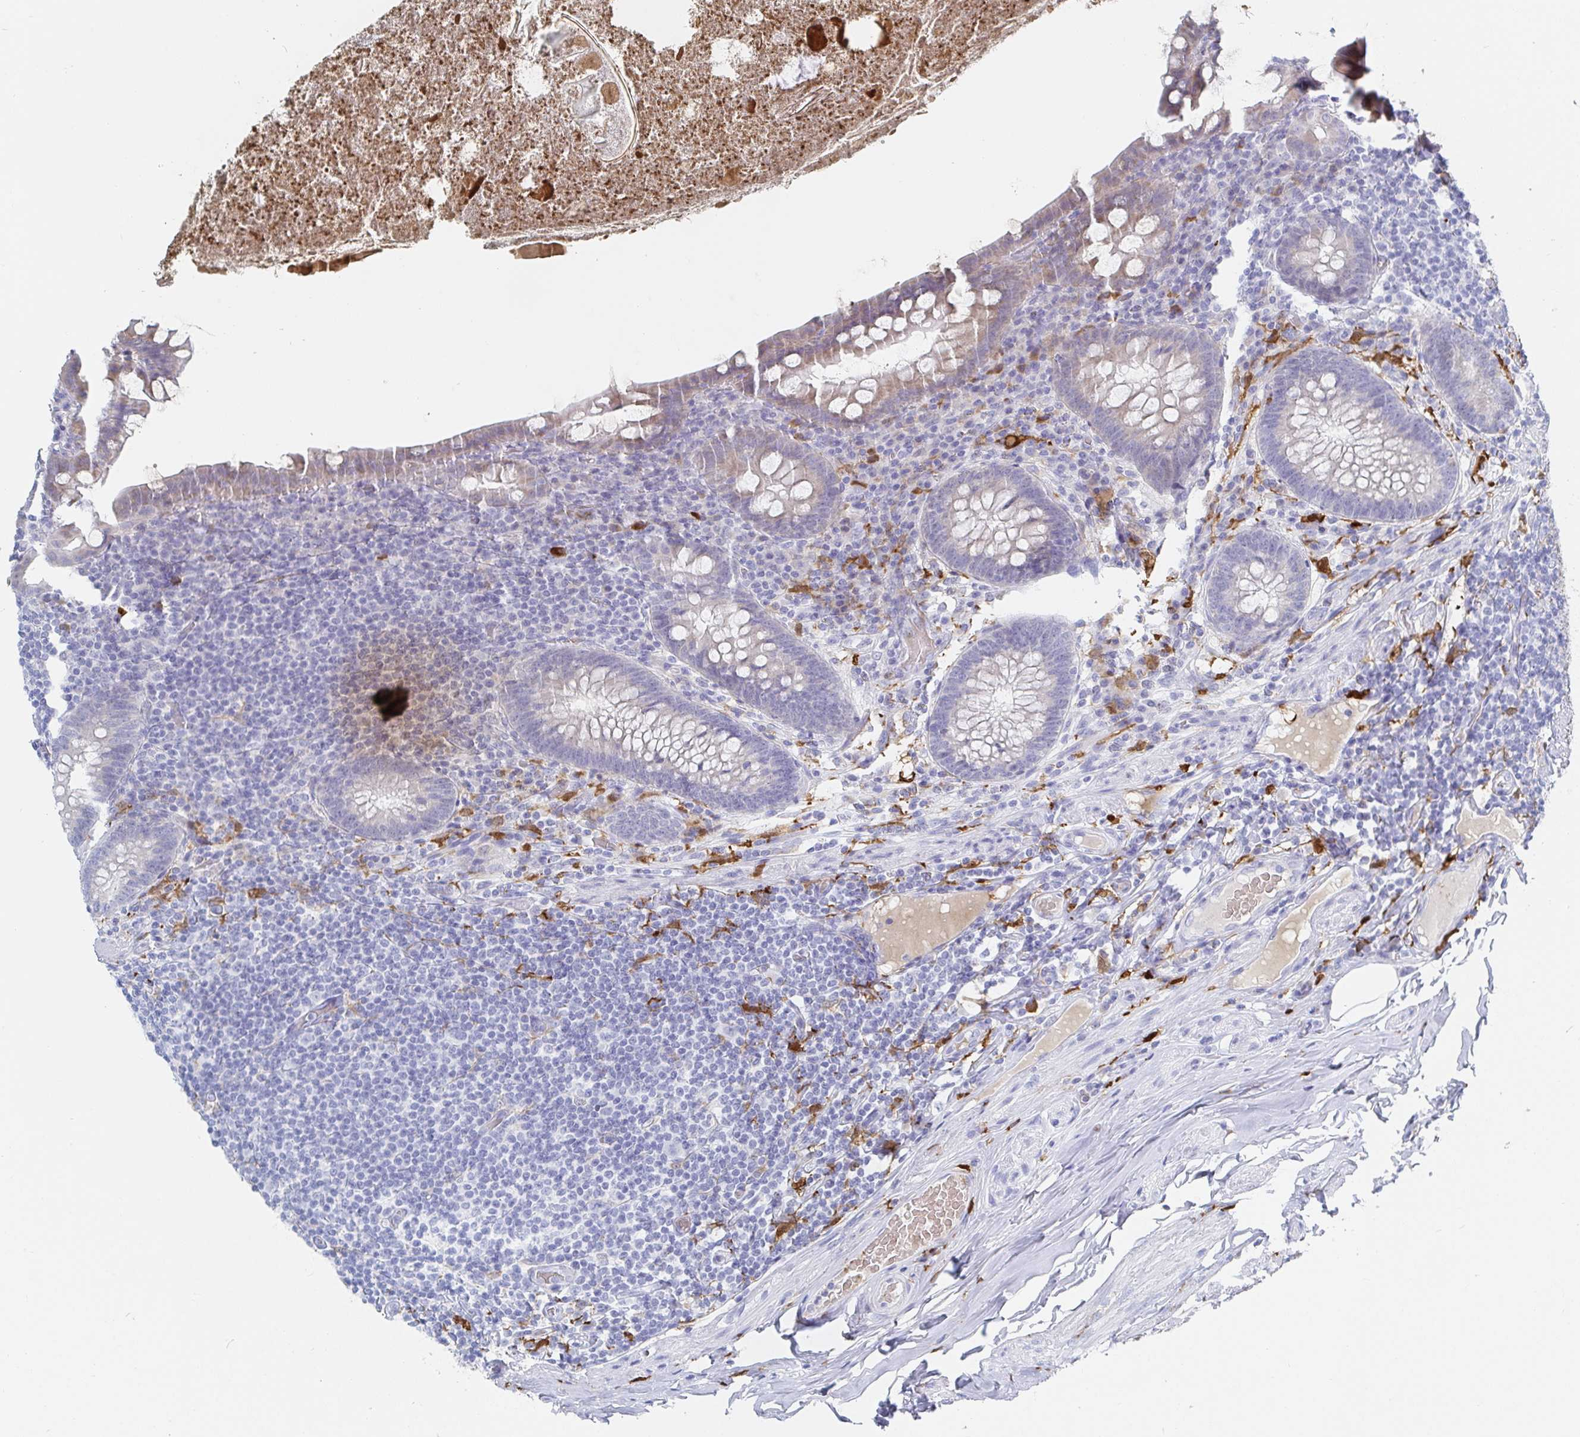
{"staining": {"intensity": "weak", "quantity": "<25%", "location": "cytoplasmic/membranous"}, "tissue": "appendix", "cell_type": "Glandular cells", "image_type": "normal", "snomed": [{"axis": "morphology", "description": "Normal tissue, NOS"}, {"axis": "topography", "description": "Appendix"}], "caption": "Immunohistochemistry histopathology image of normal appendix stained for a protein (brown), which demonstrates no expression in glandular cells.", "gene": "OR2A1", "patient": {"sex": "male", "age": 71}}